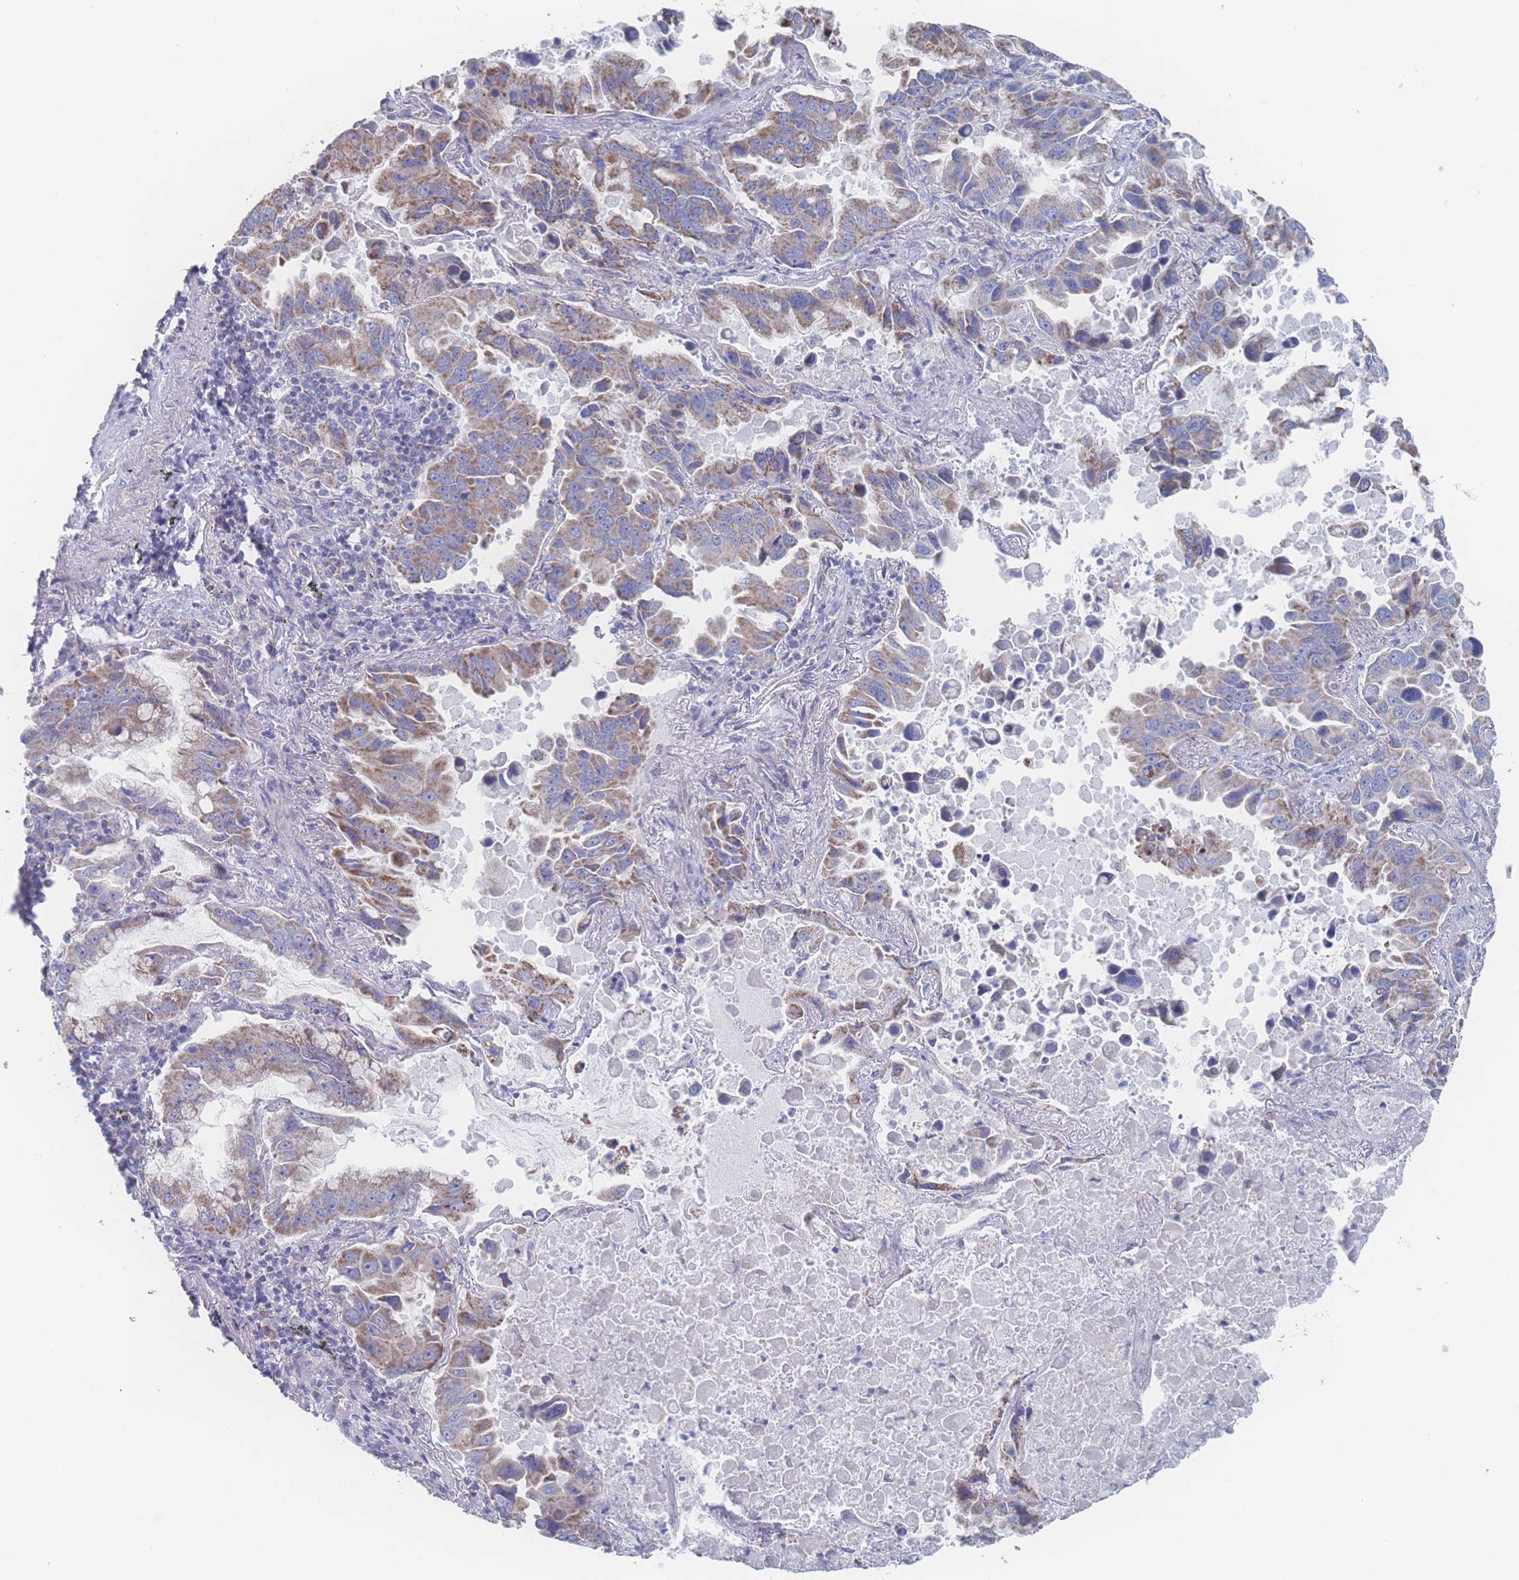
{"staining": {"intensity": "moderate", "quantity": ">75%", "location": "cytoplasmic/membranous"}, "tissue": "lung cancer", "cell_type": "Tumor cells", "image_type": "cancer", "snomed": [{"axis": "morphology", "description": "Adenocarcinoma, NOS"}, {"axis": "topography", "description": "Lung"}], "caption": "DAB (3,3'-diaminobenzidine) immunohistochemical staining of human adenocarcinoma (lung) displays moderate cytoplasmic/membranous protein staining in approximately >75% of tumor cells.", "gene": "SNPH", "patient": {"sex": "male", "age": 64}}